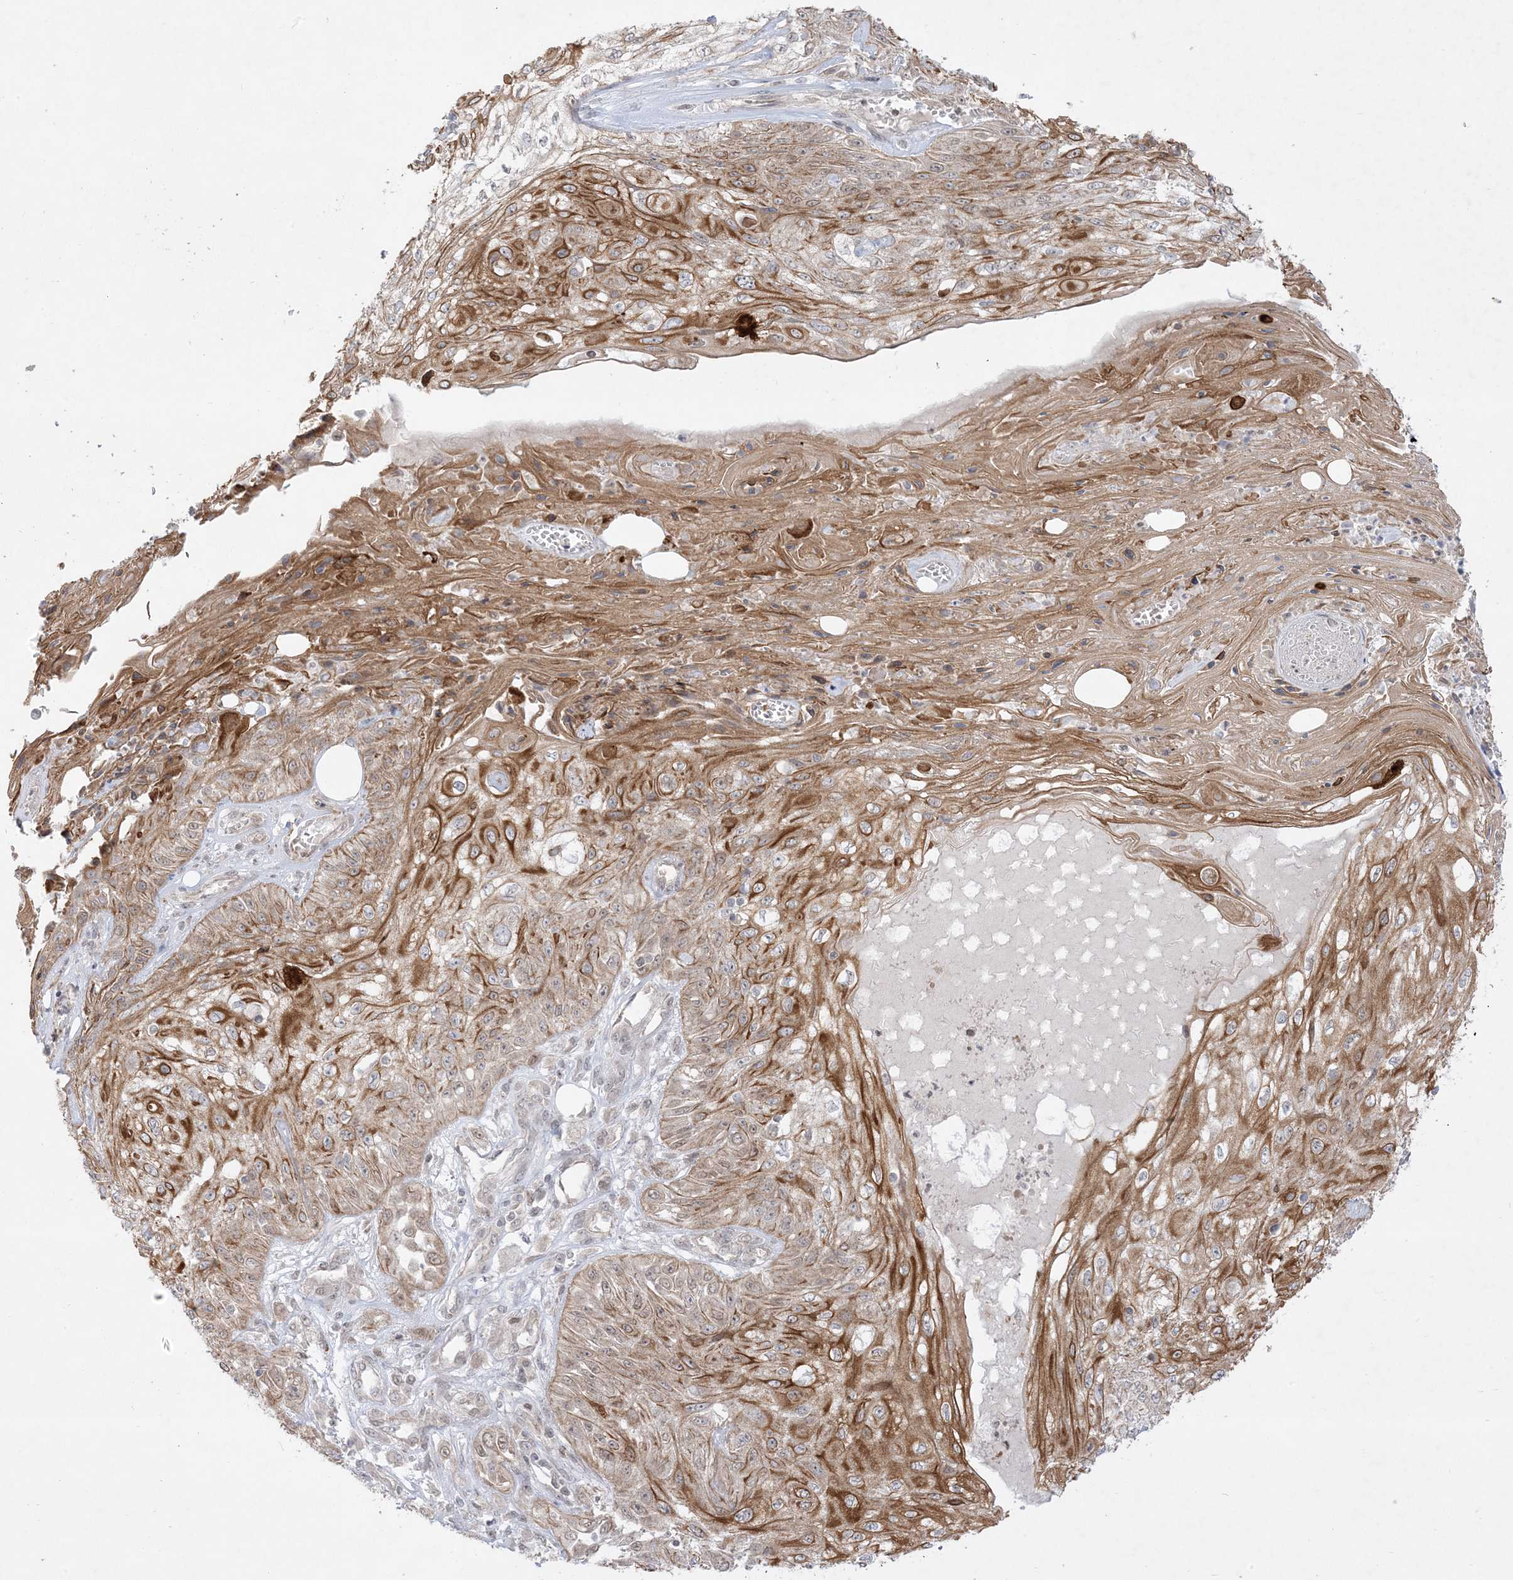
{"staining": {"intensity": "moderate", "quantity": ">75%", "location": "cytoplasmic/membranous,nuclear"}, "tissue": "skin cancer", "cell_type": "Tumor cells", "image_type": "cancer", "snomed": [{"axis": "morphology", "description": "Squamous cell carcinoma, NOS"}, {"axis": "morphology", "description": "Squamous cell carcinoma, metastatic, NOS"}, {"axis": "topography", "description": "Skin"}, {"axis": "topography", "description": "Lymph node"}], "caption": "Immunohistochemical staining of human squamous cell carcinoma (skin) shows medium levels of moderate cytoplasmic/membranous and nuclear positivity in about >75% of tumor cells. (brown staining indicates protein expression, while blue staining denotes nuclei).", "gene": "PTK6", "patient": {"sex": "male", "age": 75}}